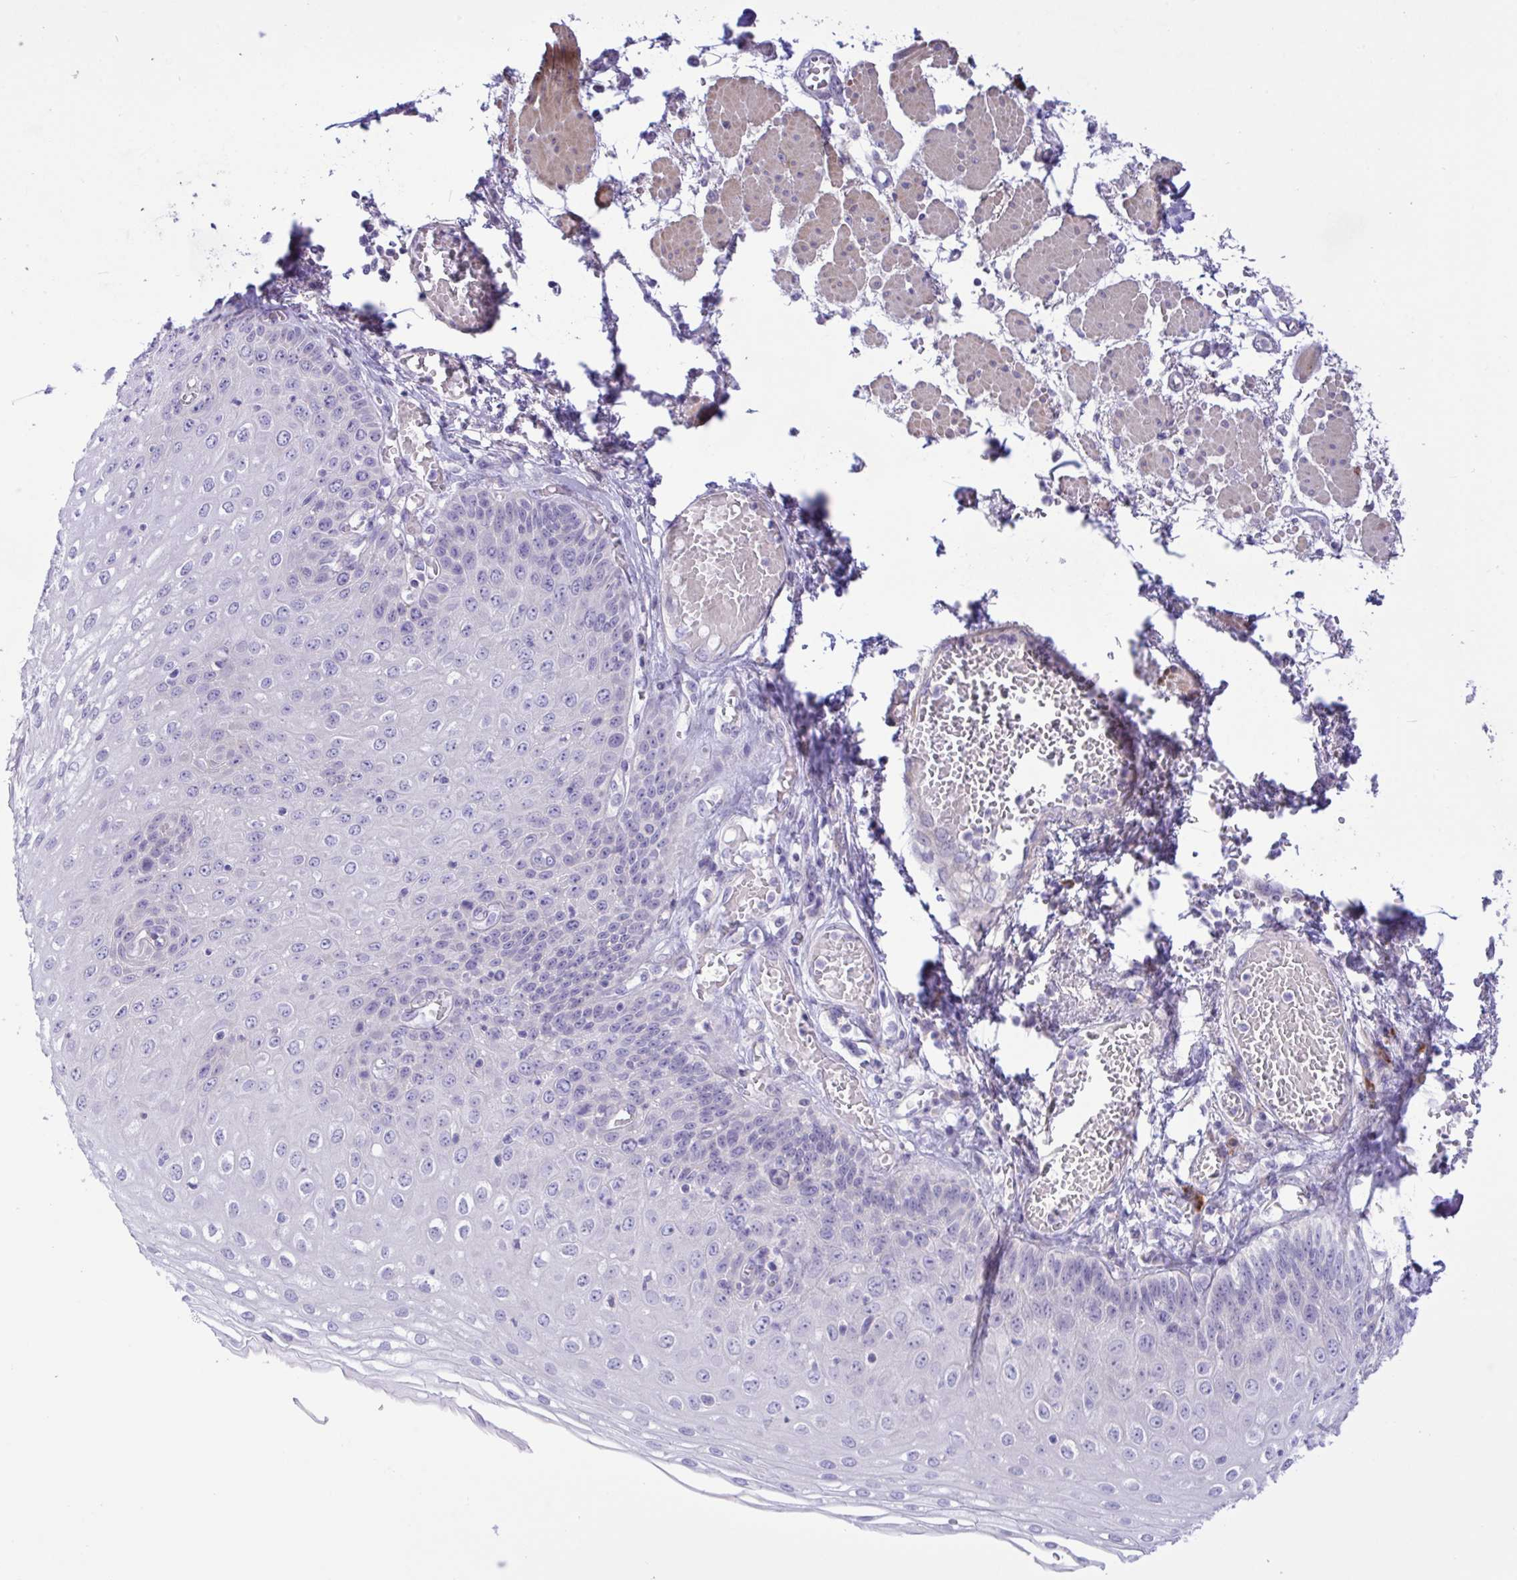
{"staining": {"intensity": "negative", "quantity": "none", "location": "none"}, "tissue": "esophagus", "cell_type": "Squamous epithelial cells", "image_type": "normal", "snomed": [{"axis": "morphology", "description": "Normal tissue, NOS"}, {"axis": "morphology", "description": "Adenocarcinoma, NOS"}, {"axis": "topography", "description": "Esophagus"}], "caption": "A high-resolution image shows IHC staining of unremarkable esophagus, which demonstrates no significant positivity in squamous epithelial cells.", "gene": "FAM86B1", "patient": {"sex": "male", "age": 81}}